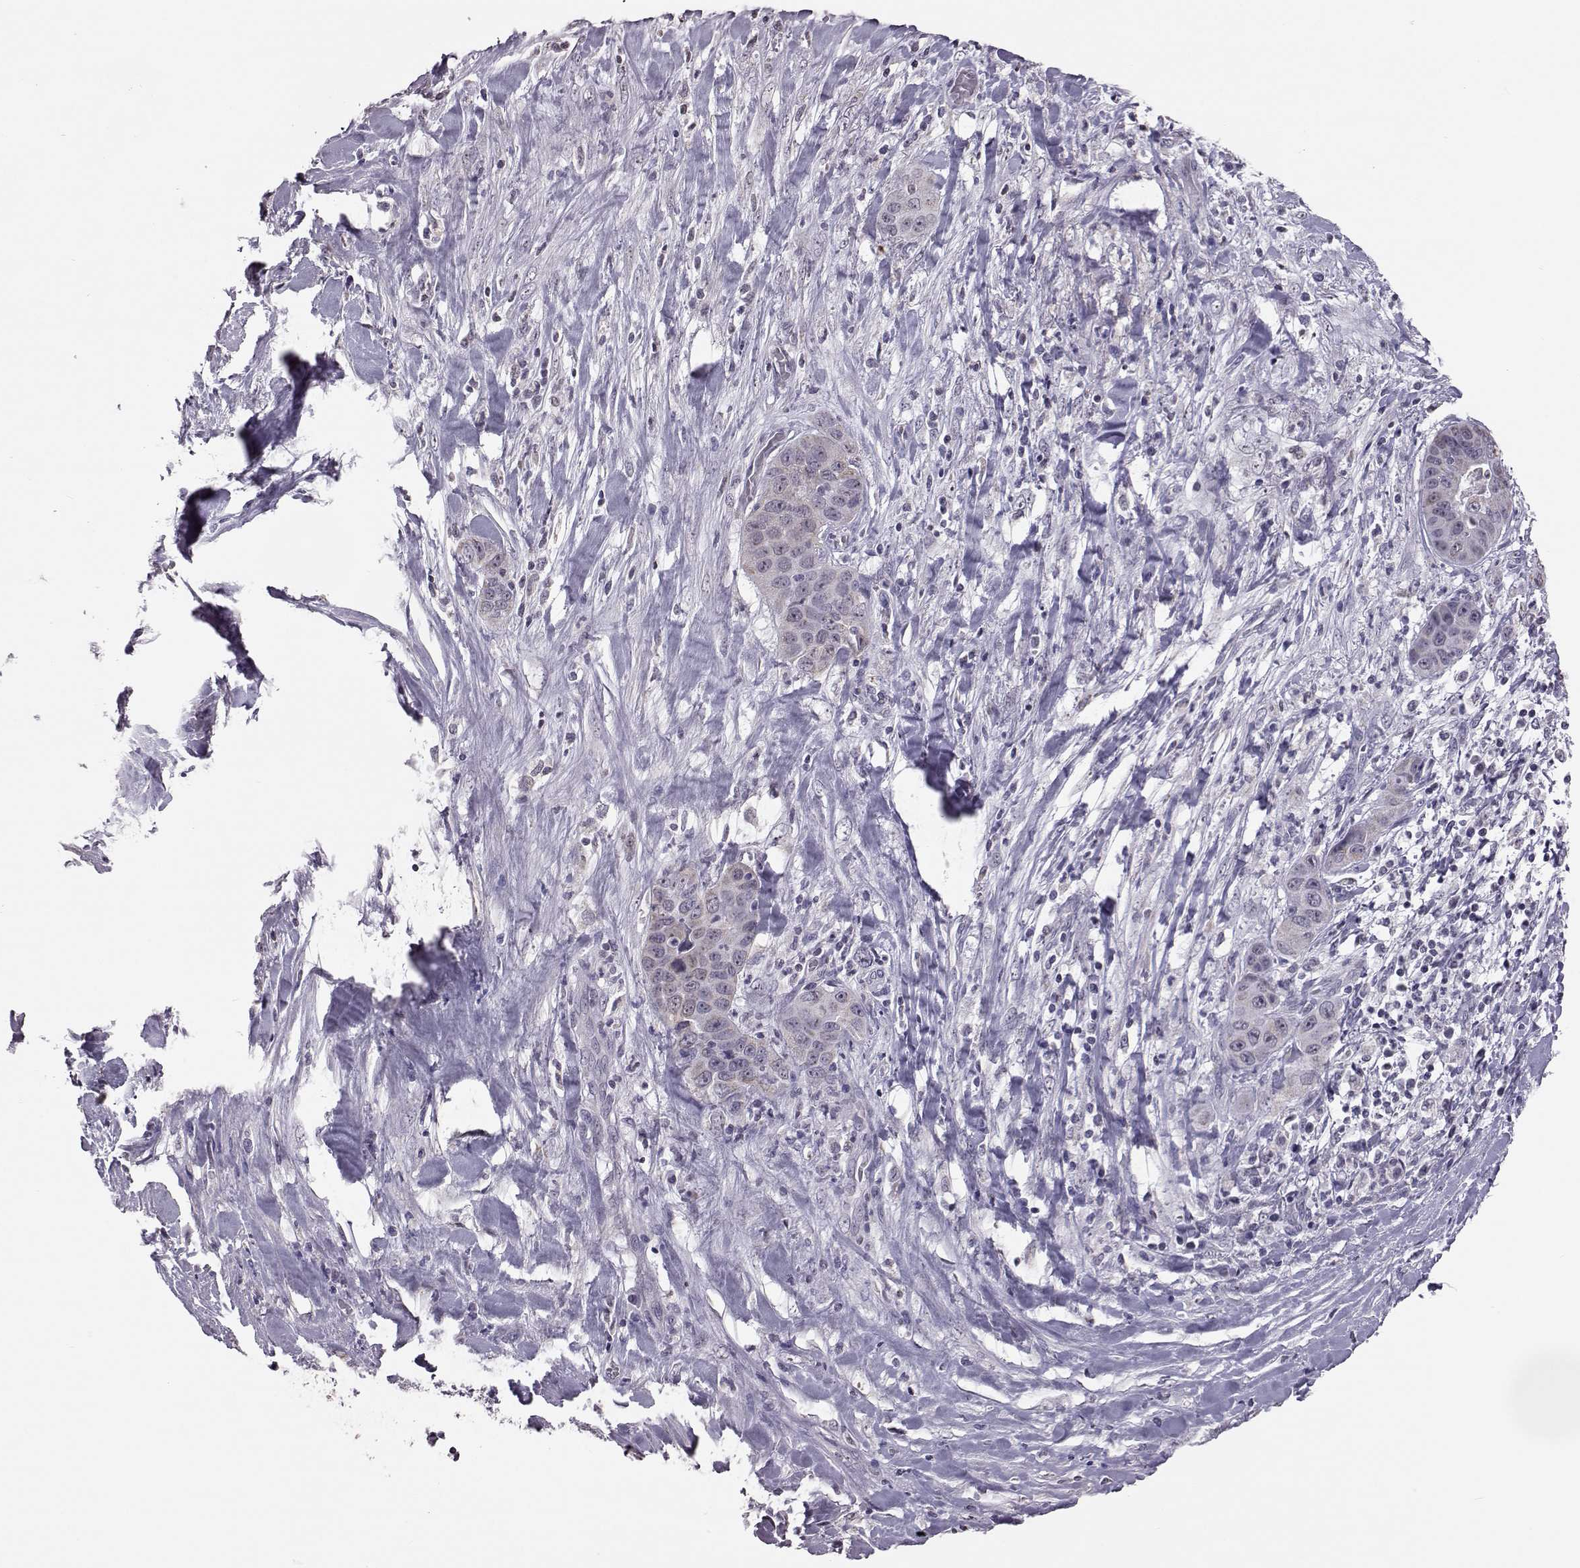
{"staining": {"intensity": "weak", "quantity": "<25%", "location": "cytoplasmic/membranous,nuclear"}, "tissue": "liver cancer", "cell_type": "Tumor cells", "image_type": "cancer", "snomed": [{"axis": "morphology", "description": "Cholangiocarcinoma"}, {"axis": "topography", "description": "Liver"}], "caption": "Histopathology image shows no significant protein expression in tumor cells of cholangiocarcinoma (liver).", "gene": "ALDH3A1", "patient": {"sex": "female", "age": 52}}